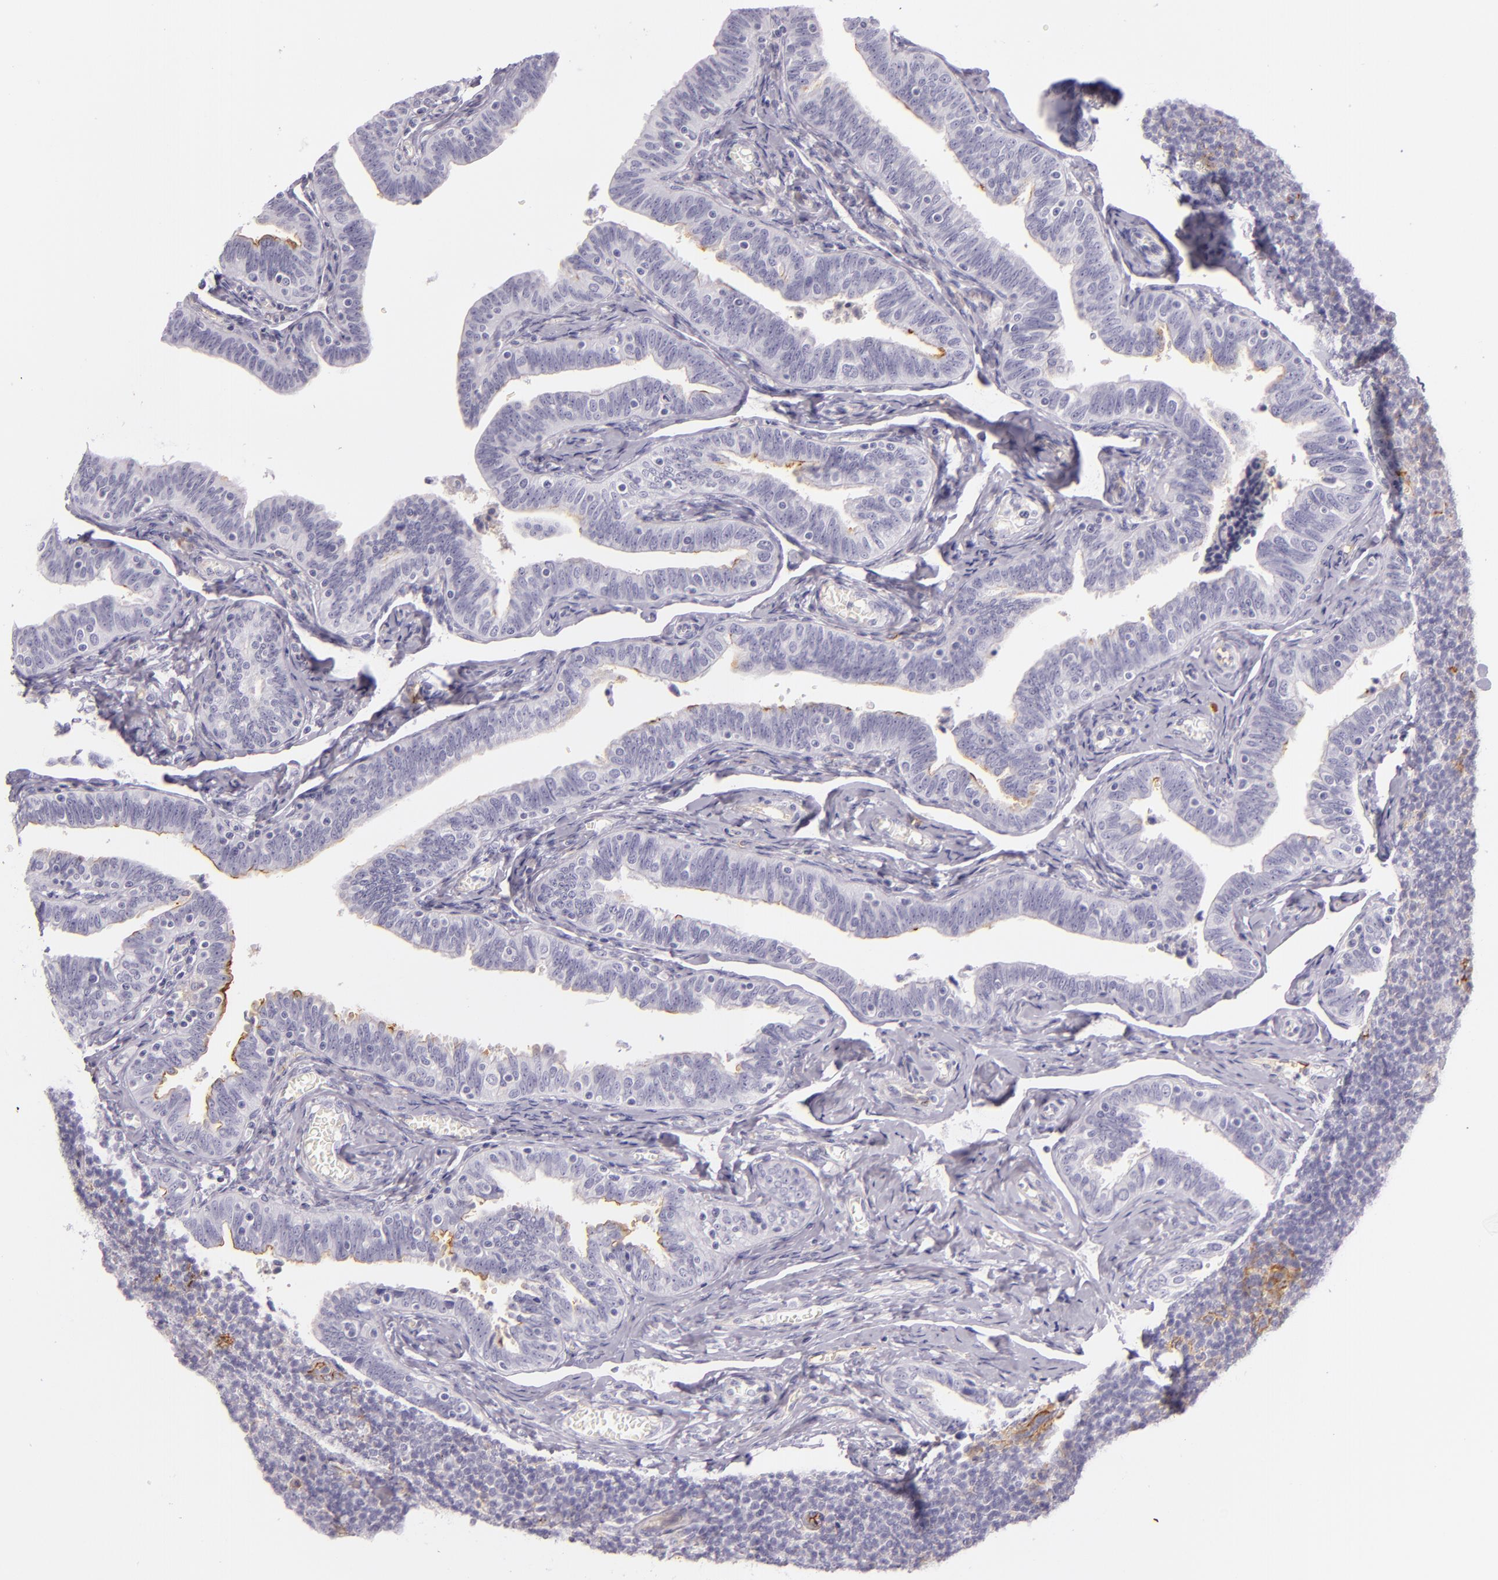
{"staining": {"intensity": "negative", "quantity": "none", "location": "none"}, "tissue": "fallopian tube", "cell_type": "Glandular cells", "image_type": "normal", "snomed": [{"axis": "morphology", "description": "Normal tissue, NOS"}, {"axis": "topography", "description": "Fallopian tube"}, {"axis": "topography", "description": "Ovary"}], "caption": "Image shows no protein staining in glandular cells of benign fallopian tube. (Brightfield microscopy of DAB immunohistochemistry (IHC) at high magnification).", "gene": "ICAM1", "patient": {"sex": "female", "age": 69}}